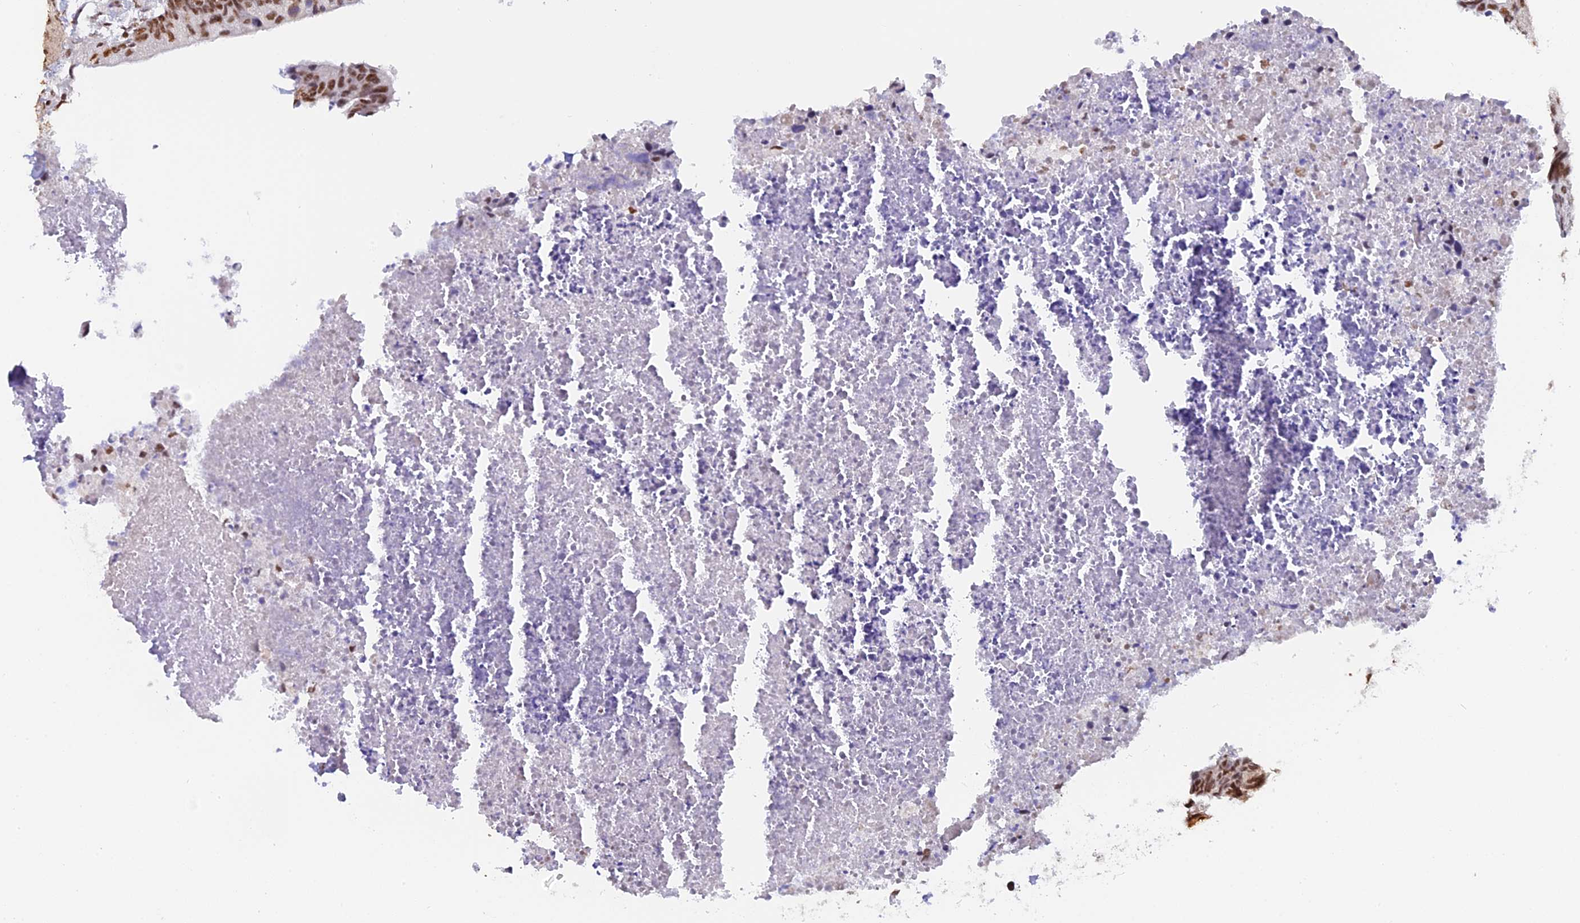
{"staining": {"intensity": "moderate", "quantity": ">75%", "location": "nuclear"}, "tissue": "colorectal cancer", "cell_type": "Tumor cells", "image_type": "cancer", "snomed": [{"axis": "morphology", "description": "Adenocarcinoma, NOS"}, {"axis": "topography", "description": "Colon"}], "caption": "Adenocarcinoma (colorectal) was stained to show a protein in brown. There is medium levels of moderate nuclear staining in about >75% of tumor cells. (DAB = brown stain, brightfield microscopy at high magnification).", "gene": "CD2BP2", "patient": {"sex": "female", "age": 57}}